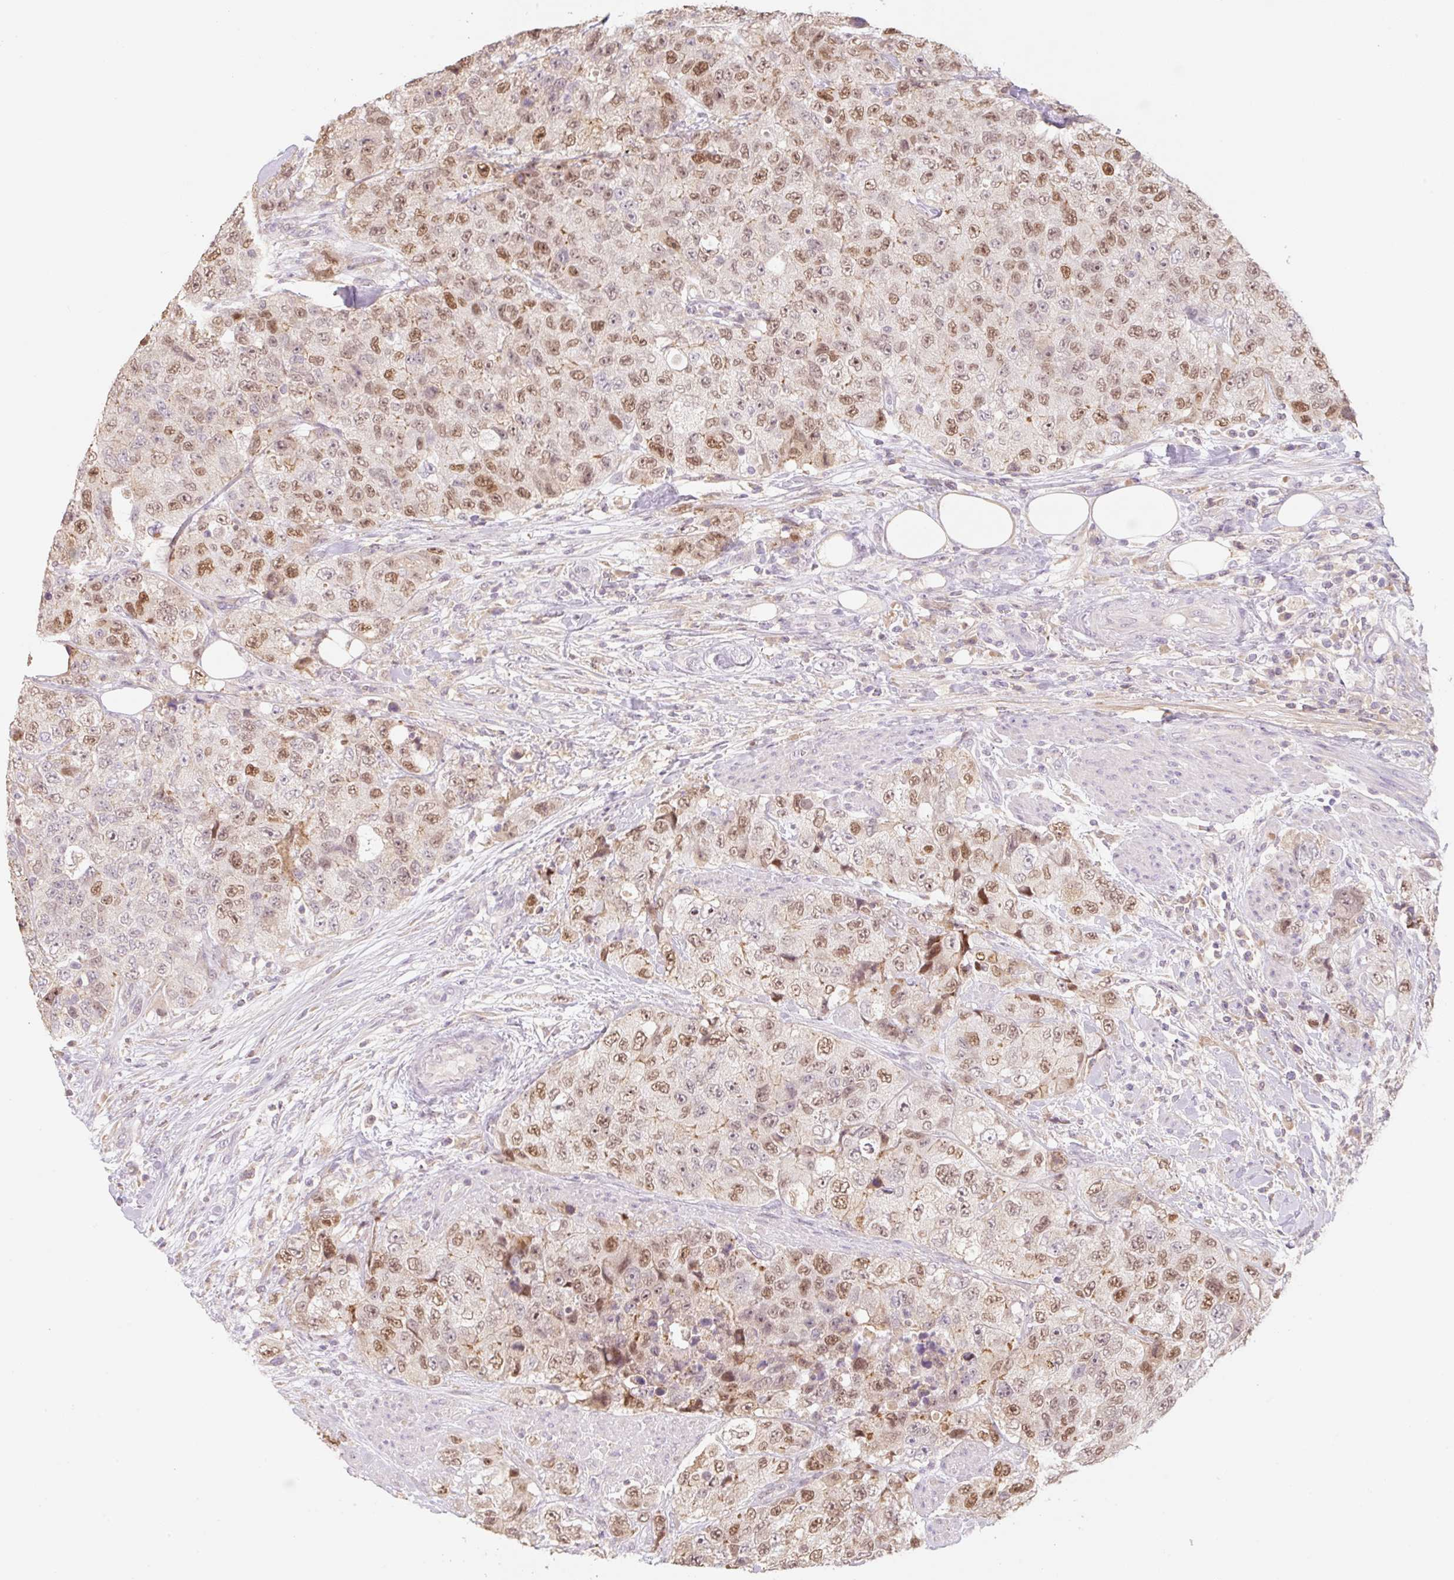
{"staining": {"intensity": "moderate", "quantity": ">75%", "location": "nuclear"}, "tissue": "urothelial cancer", "cell_type": "Tumor cells", "image_type": "cancer", "snomed": [{"axis": "morphology", "description": "Urothelial carcinoma, High grade"}, {"axis": "topography", "description": "Urinary bladder"}], "caption": "Immunohistochemical staining of urothelial cancer displays moderate nuclear protein positivity in about >75% of tumor cells.", "gene": "MIA2", "patient": {"sex": "female", "age": 78}}